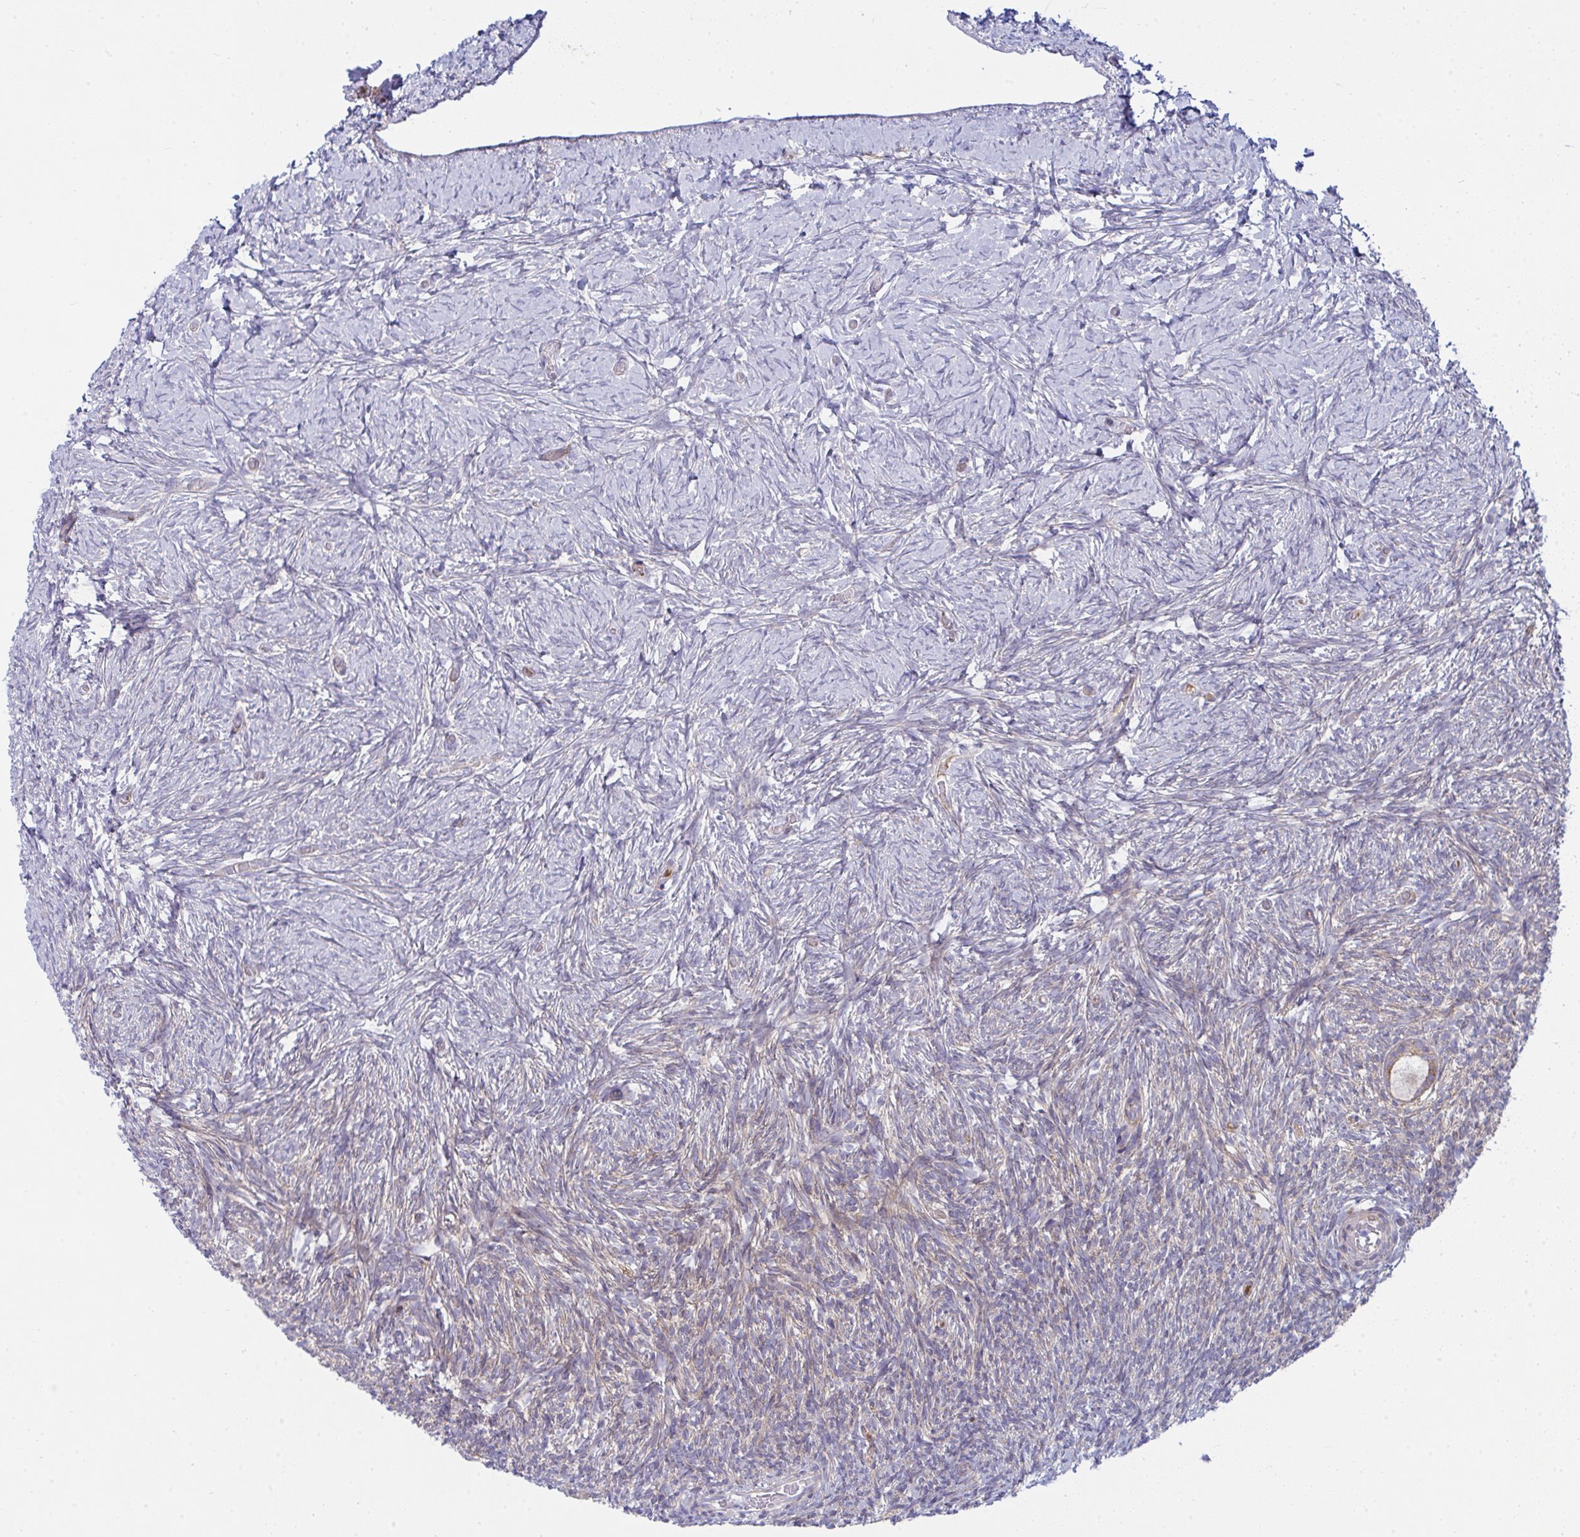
{"staining": {"intensity": "weak", "quantity": ">75%", "location": "cytoplasmic/membranous"}, "tissue": "ovary", "cell_type": "Follicle cells", "image_type": "normal", "snomed": [{"axis": "morphology", "description": "Normal tissue, NOS"}, {"axis": "topography", "description": "Ovary"}], "caption": "Ovary stained with DAB IHC demonstrates low levels of weak cytoplasmic/membranous positivity in about >75% of follicle cells. The protein of interest is shown in brown color, while the nuclei are stained blue.", "gene": "GAB1", "patient": {"sex": "female", "age": 39}}